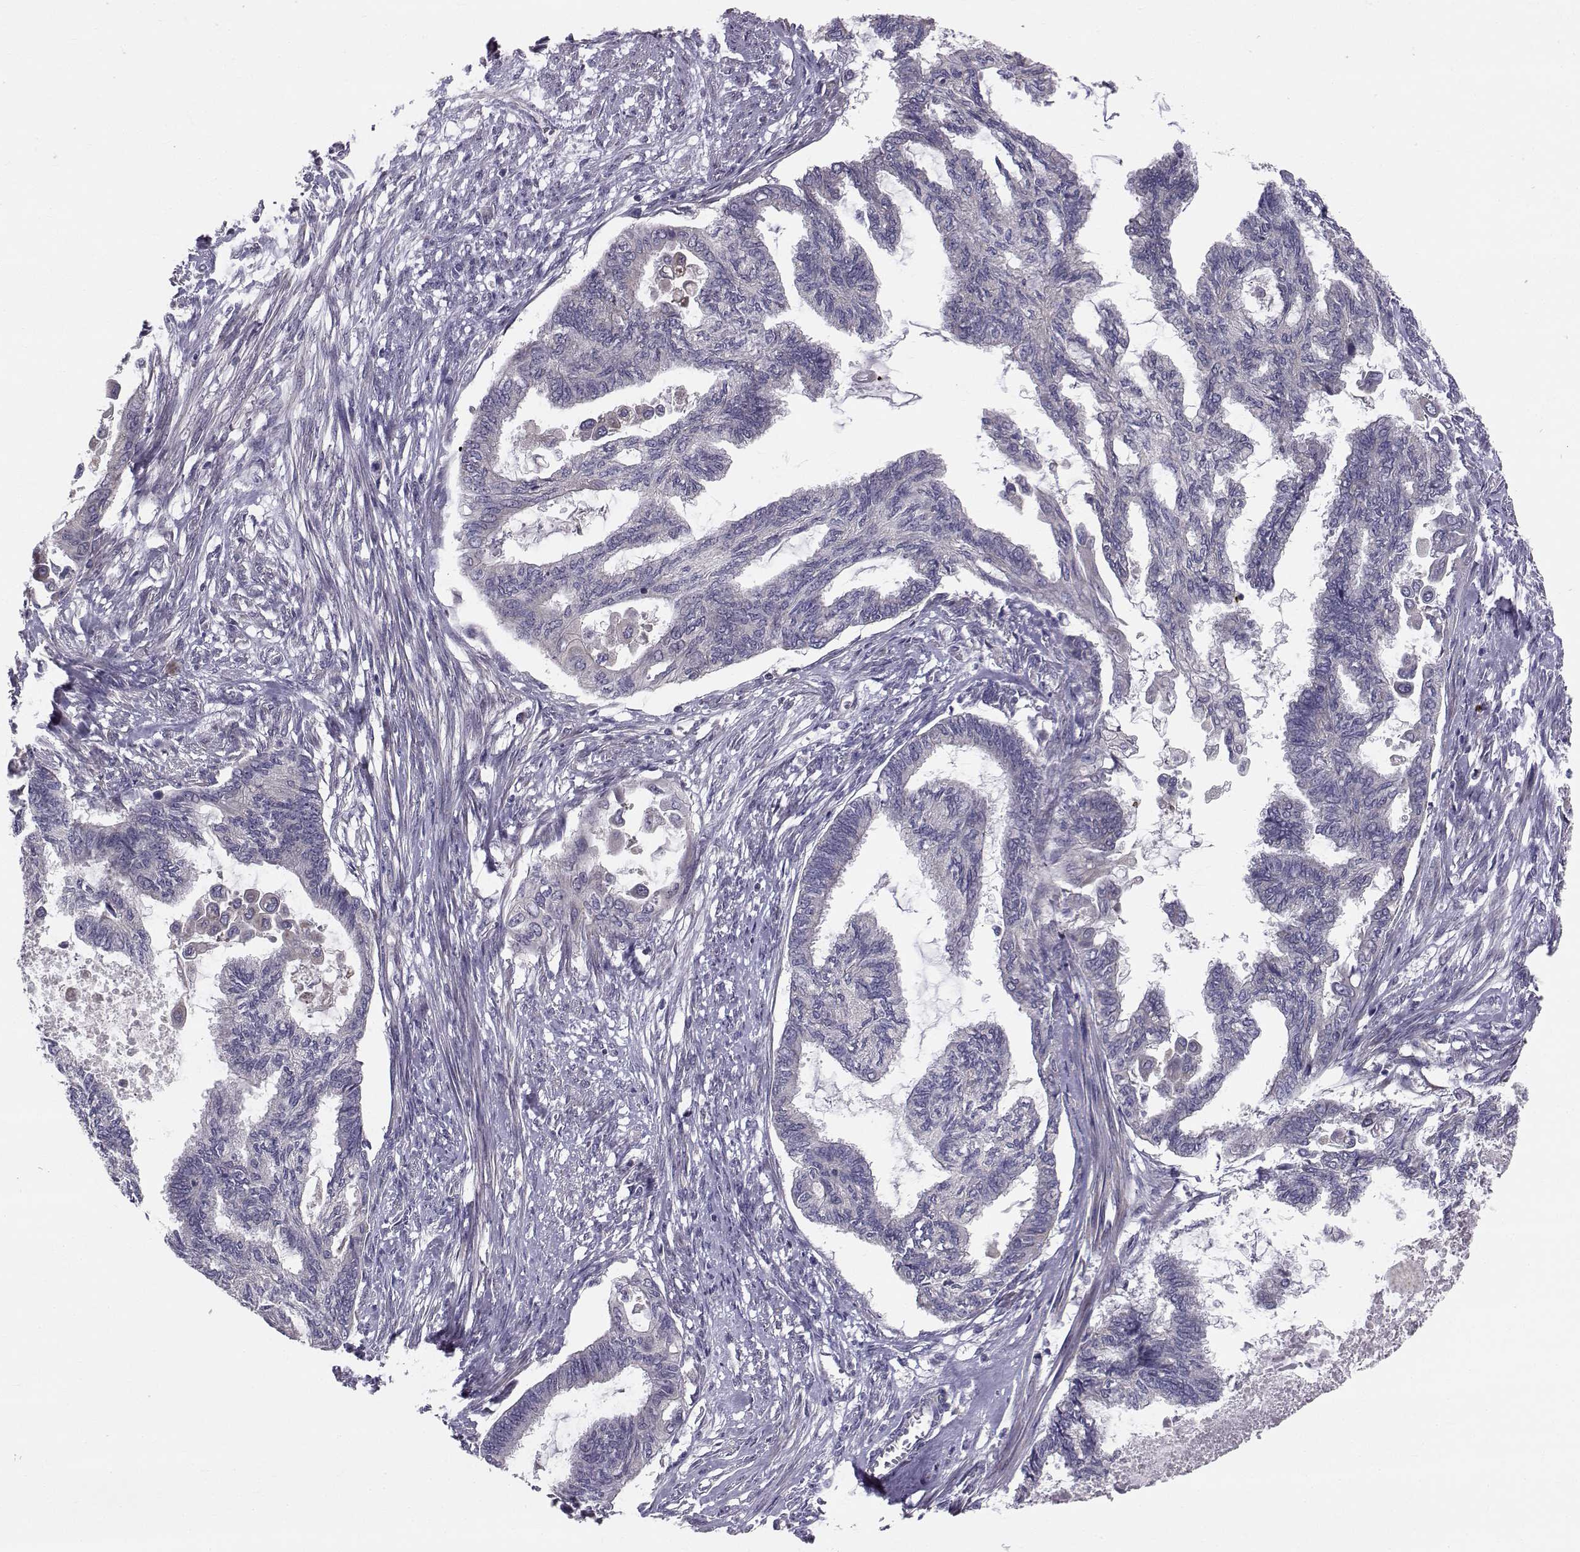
{"staining": {"intensity": "negative", "quantity": "none", "location": "none"}, "tissue": "endometrial cancer", "cell_type": "Tumor cells", "image_type": "cancer", "snomed": [{"axis": "morphology", "description": "Adenocarcinoma, NOS"}, {"axis": "topography", "description": "Endometrium"}], "caption": "Photomicrograph shows no significant protein expression in tumor cells of endometrial cancer (adenocarcinoma).", "gene": "PEX5L", "patient": {"sex": "female", "age": 86}}